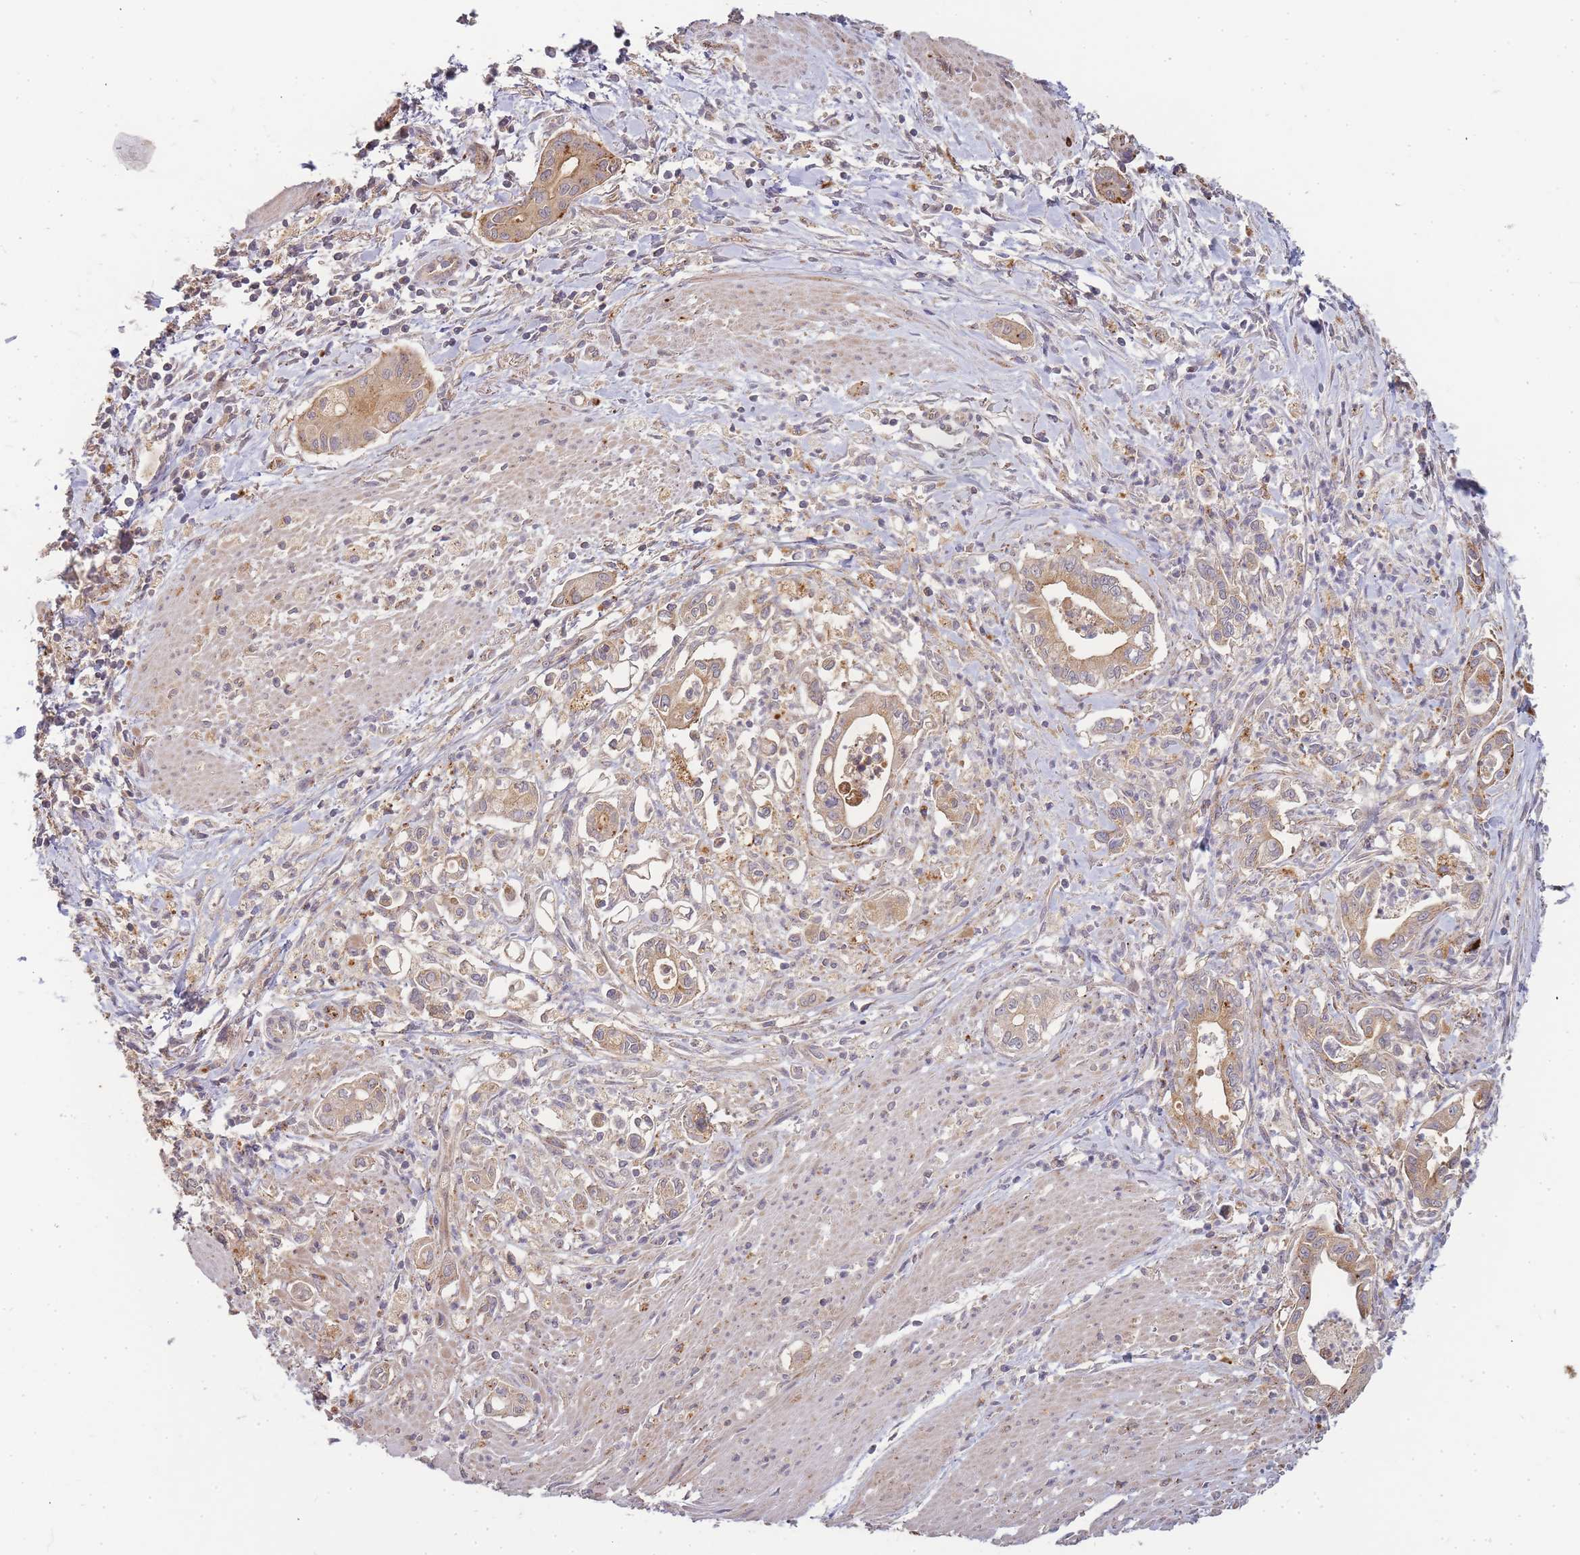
{"staining": {"intensity": "moderate", "quantity": ">75%", "location": "cytoplasmic/membranous"}, "tissue": "pancreatic cancer", "cell_type": "Tumor cells", "image_type": "cancer", "snomed": [{"axis": "morphology", "description": "Adenocarcinoma, NOS"}, {"axis": "topography", "description": "Pancreas"}], "caption": "Moderate cytoplasmic/membranous staining is seen in approximately >75% of tumor cells in adenocarcinoma (pancreatic). The staining was performed using DAB to visualize the protein expression in brown, while the nuclei were stained in blue with hematoxylin (Magnification: 20x).", "gene": "ATG5", "patient": {"sex": "male", "age": 78}}